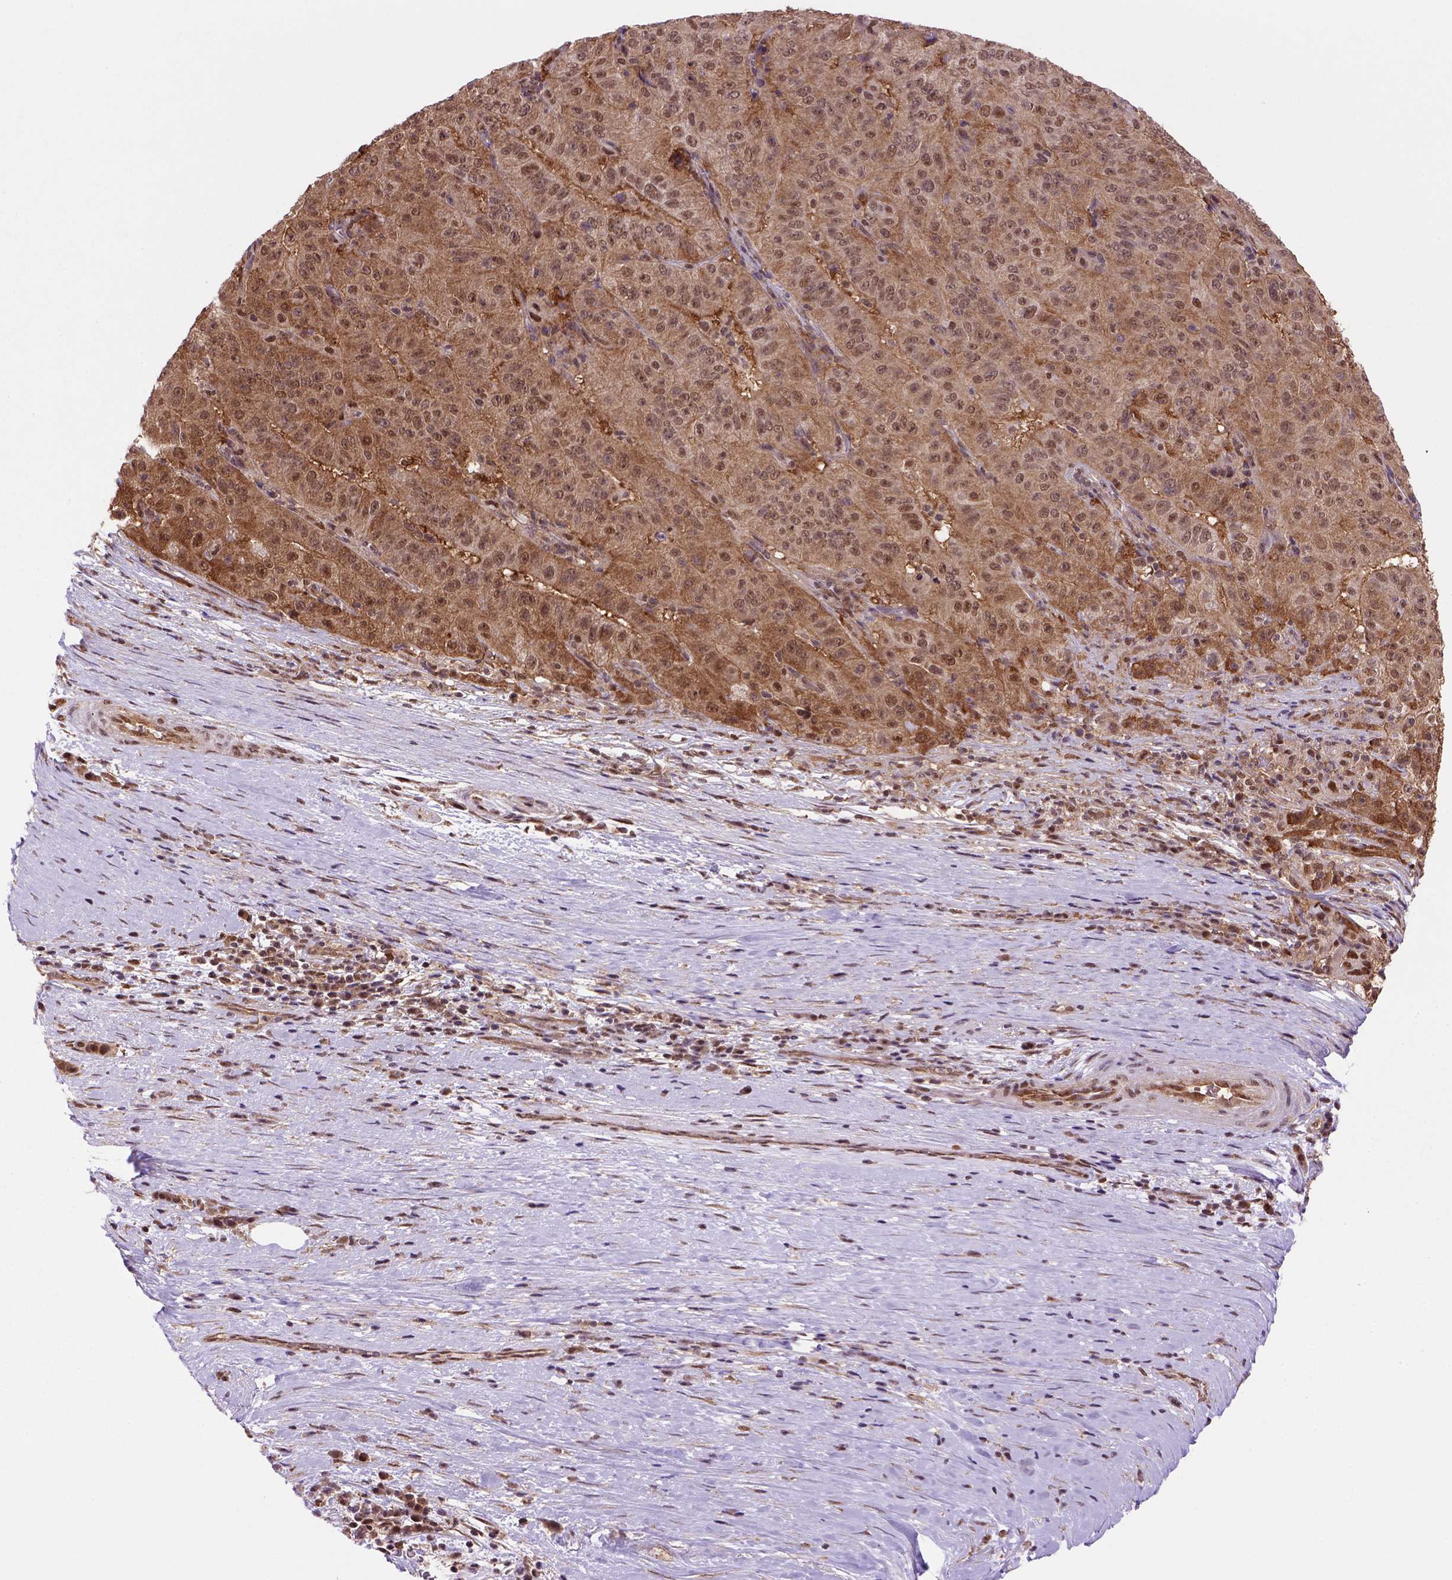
{"staining": {"intensity": "strong", "quantity": ">75%", "location": "cytoplasmic/membranous,nuclear"}, "tissue": "pancreatic cancer", "cell_type": "Tumor cells", "image_type": "cancer", "snomed": [{"axis": "morphology", "description": "Adenocarcinoma, NOS"}, {"axis": "topography", "description": "Pancreas"}], "caption": "Strong cytoplasmic/membranous and nuclear protein positivity is identified in about >75% of tumor cells in pancreatic cancer. (DAB IHC, brown staining for protein, blue staining for nuclei).", "gene": "PSMC2", "patient": {"sex": "male", "age": 63}}